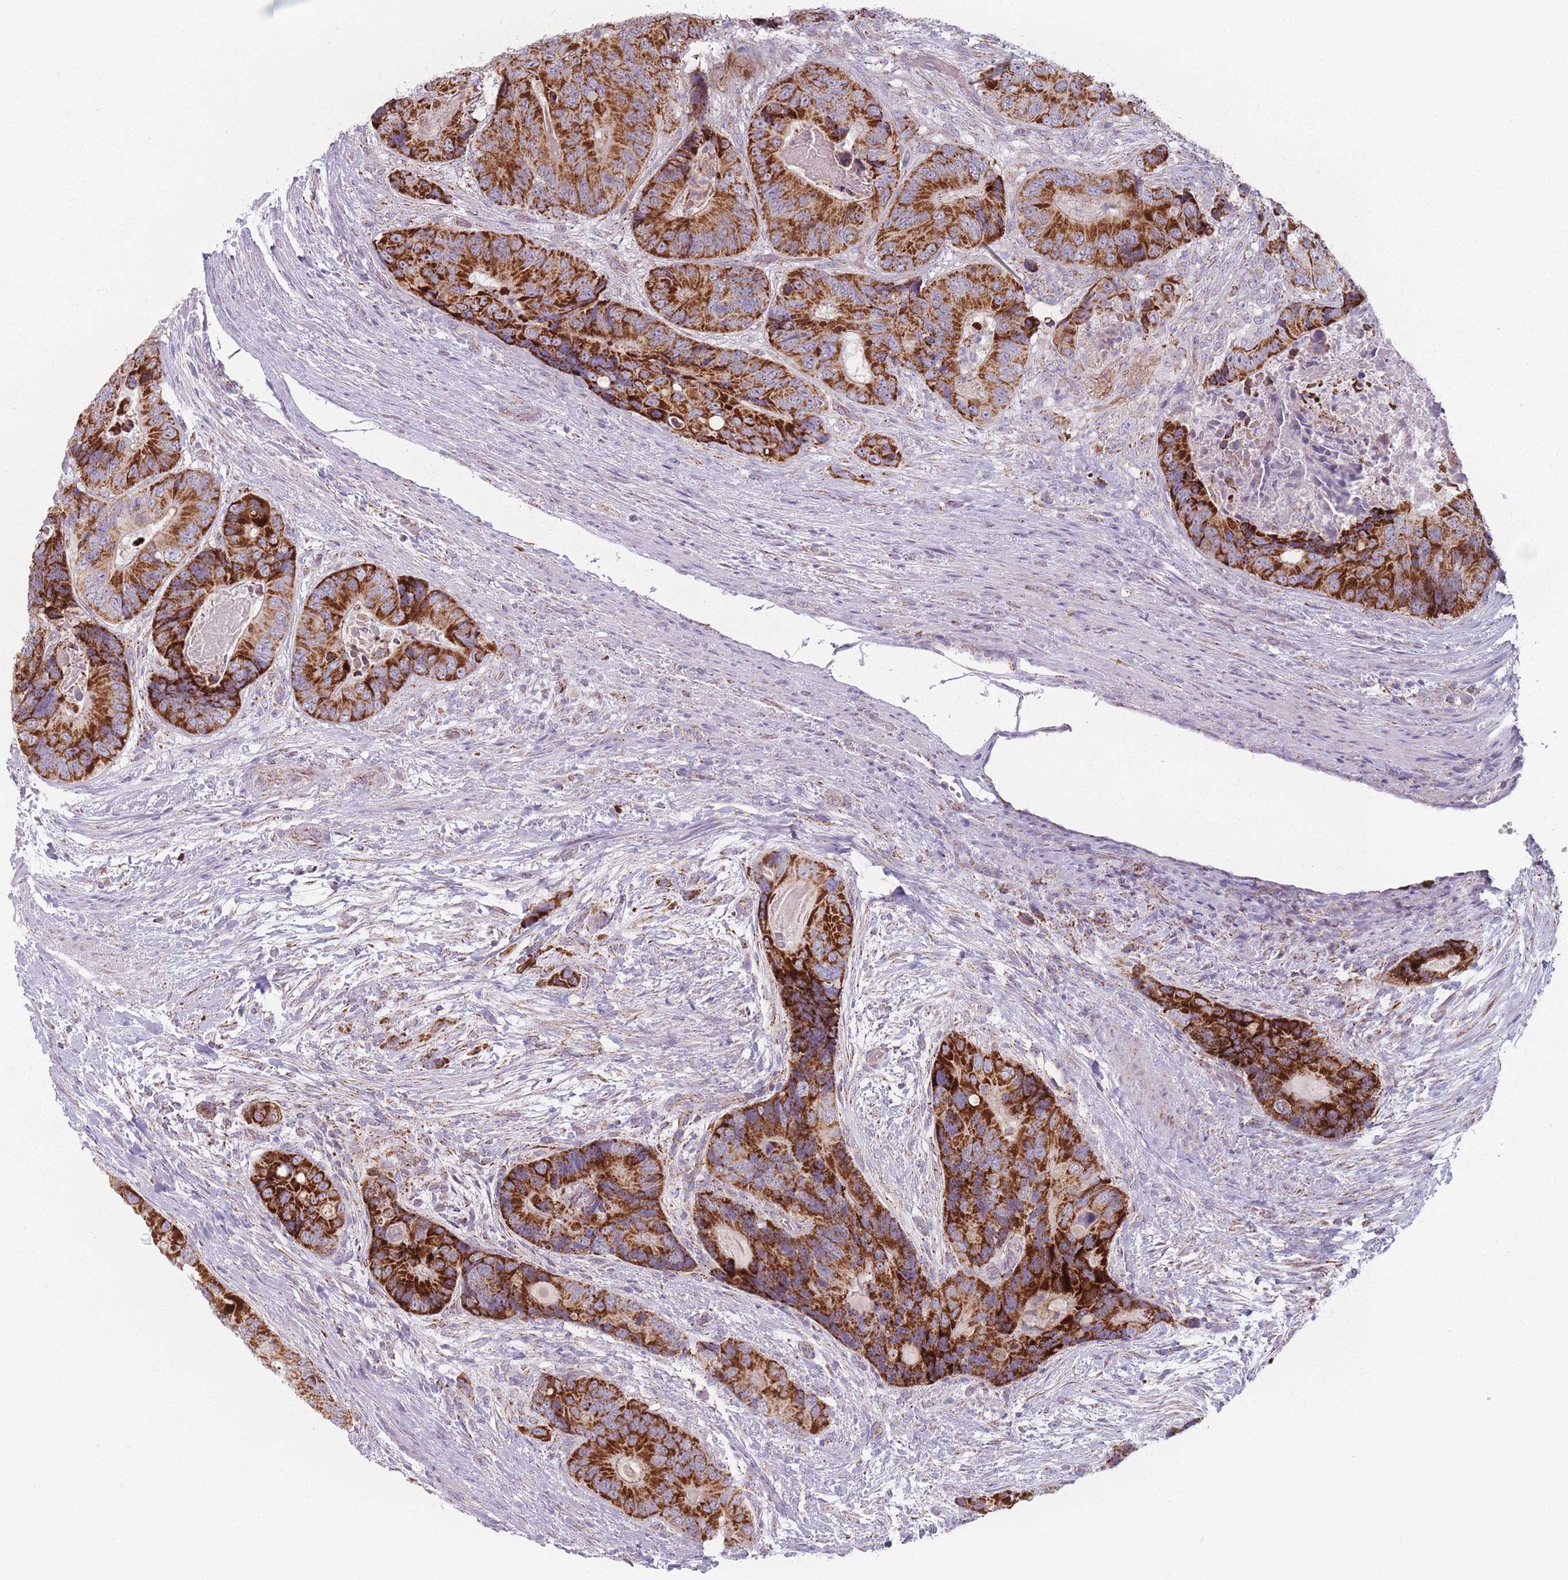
{"staining": {"intensity": "strong", "quantity": ">75%", "location": "cytoplasmic/membranous"}, "tissue": "colorectal cancer", "cell_type": "Tumor cells", "image_type": "cancer", "snomed": [{"axis": "morphology", "description": "Adenocarcinoma, NOS"}, {"axis": "topography", "description": "Colon"}], "caption": "Approximately >75% of tumor cells in human colorectal adenocarcinoma reveal strong cytoplasmic/membranous protein staining as visualized by brown immunohistochemical staining.", "gene": "DCHS1", "patient": {"sex": "male", "age": 84}}